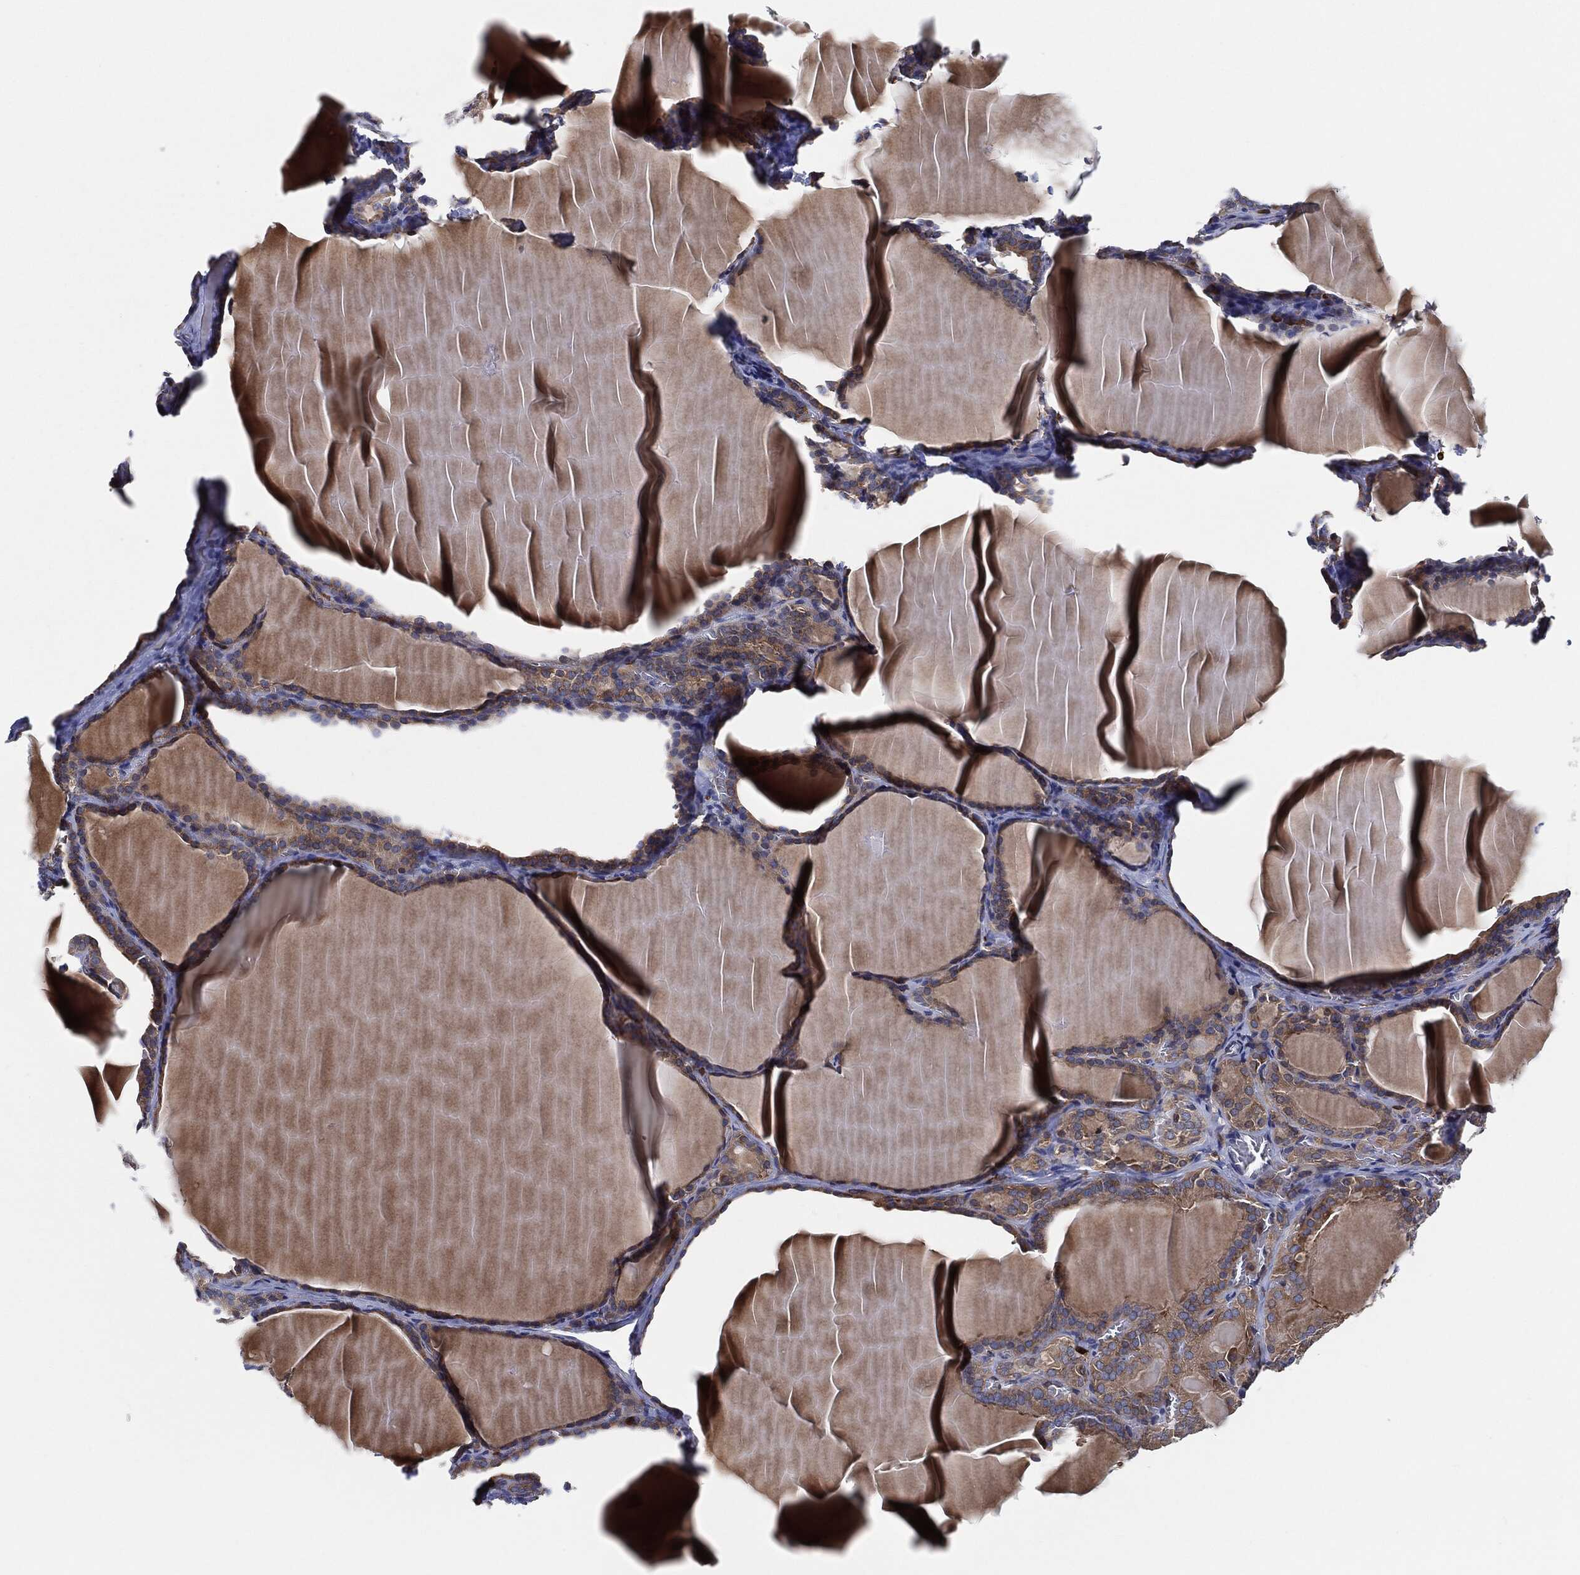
{"staining": {"intensity": "weak", "quantity": ">75%", "location": "cytoplasmic/membranous"}, "tissue": "thyroid gland", "cell_type": "Glandular cells", "image_type": "normal", "snomed": [{"axis": "morphology", "description": "Normal tissue, NOS"}, {"axis": "morphology", "description": "Hyperplasia, NOS"}, {"axis": "topography", "description": "Thyroid gland"}], "caption": "Immunohistochemical staining of normal thyroid gland displays >75% levels of weak cytoplasmic/membranous protein expression in approximately >75% of glandular cells. (DAB IHC, brown staining for protein, blue staining for nuclei).", "gene": "EIF2S2", "patient": {"sex": "female", "age": 27}}